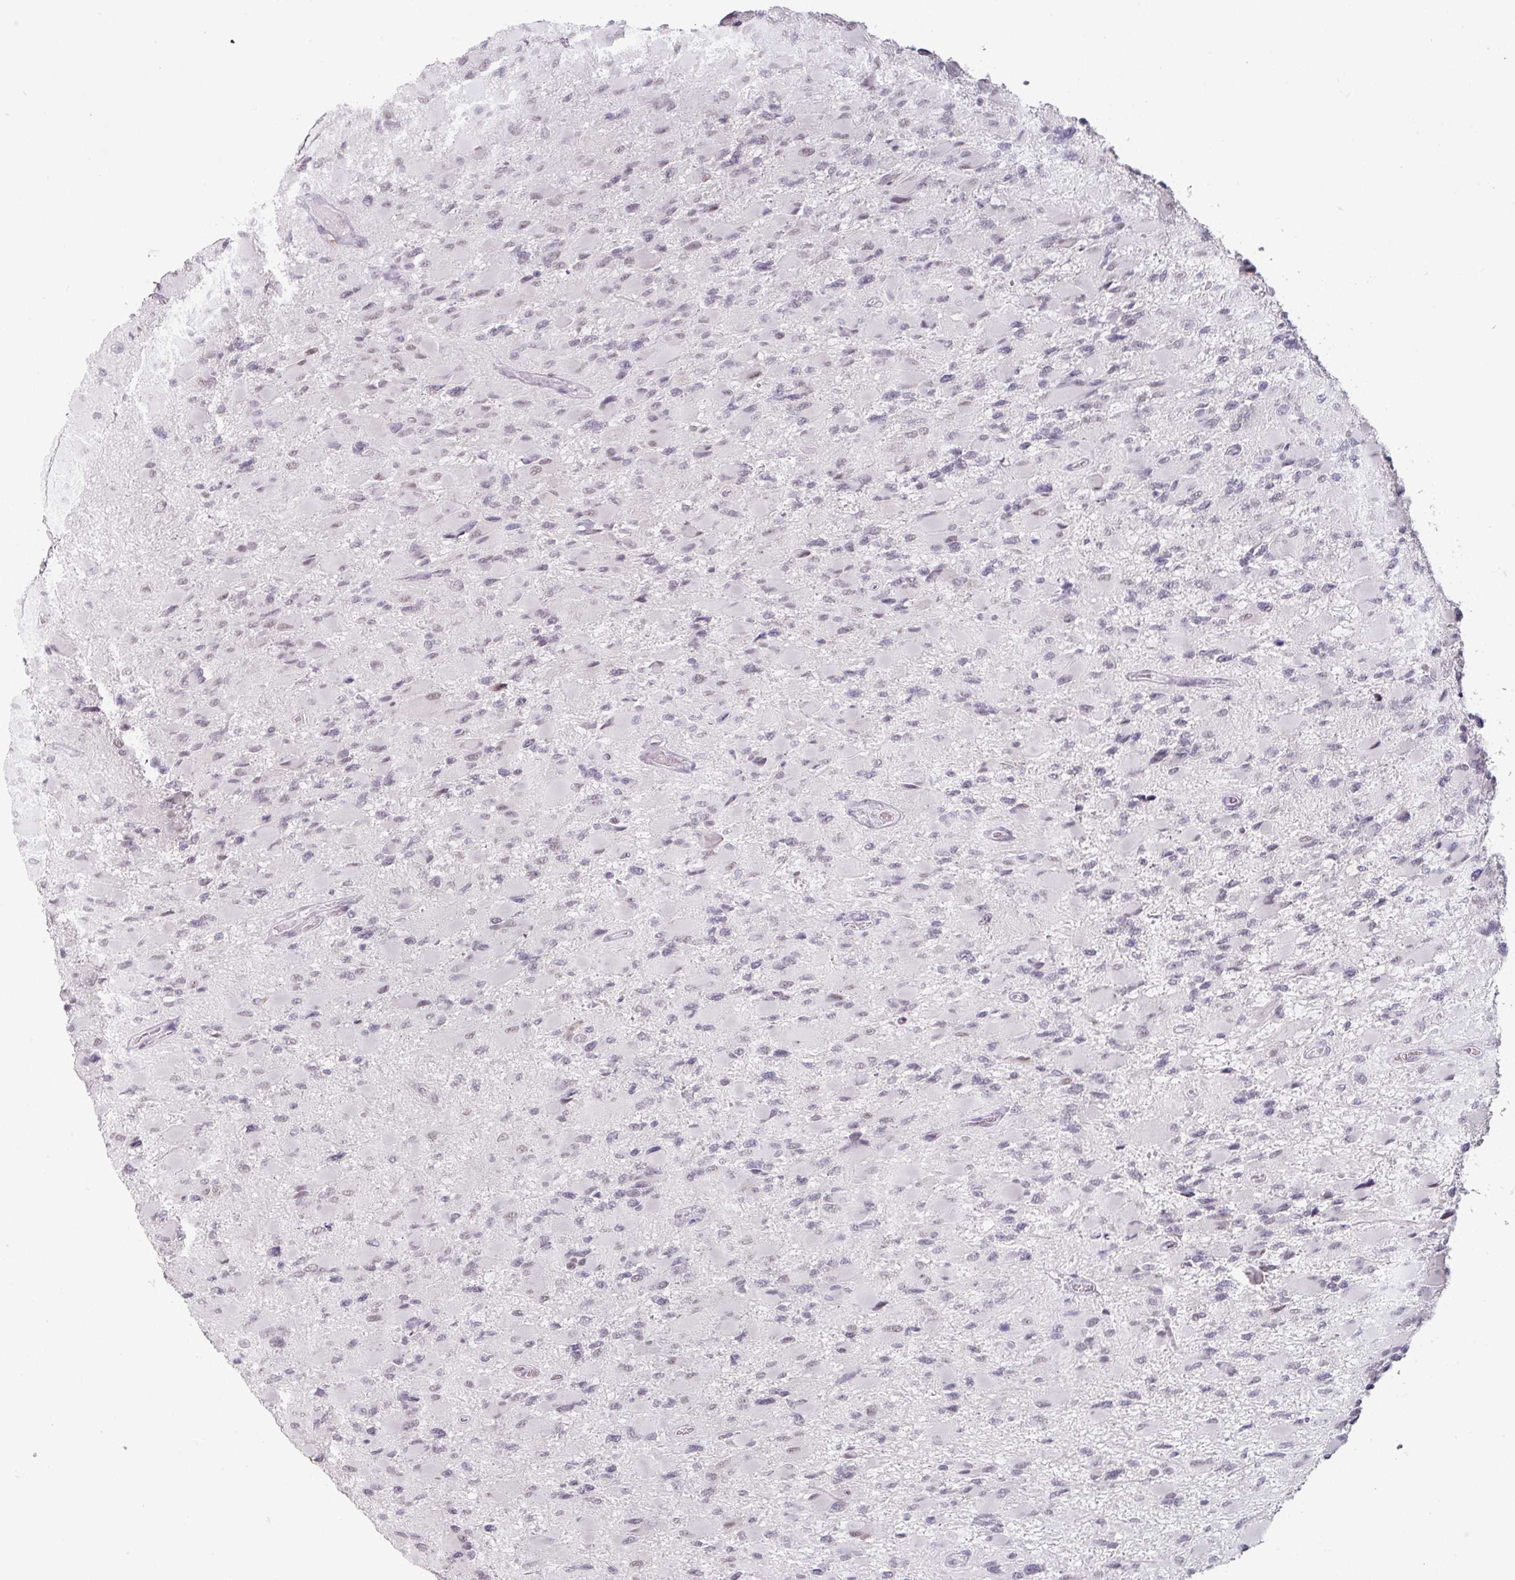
{"staining": {"intensity": "negative", "quantity": "none", "location": "none"}, "tissue": "glioma", "cell_type": "Tumor cells", "image_type": "cancer", "snomed": [{"axis": "morphology", "description": "Glioma, malignant, High grade"}, {"axis": "topography", "description": "Cerebral cortex"}], "caption": "Tumor cells are negative for protein expression in human glioma.", "gene": "SPRR1A", "patient": {"sex": "female", "age": 36}}